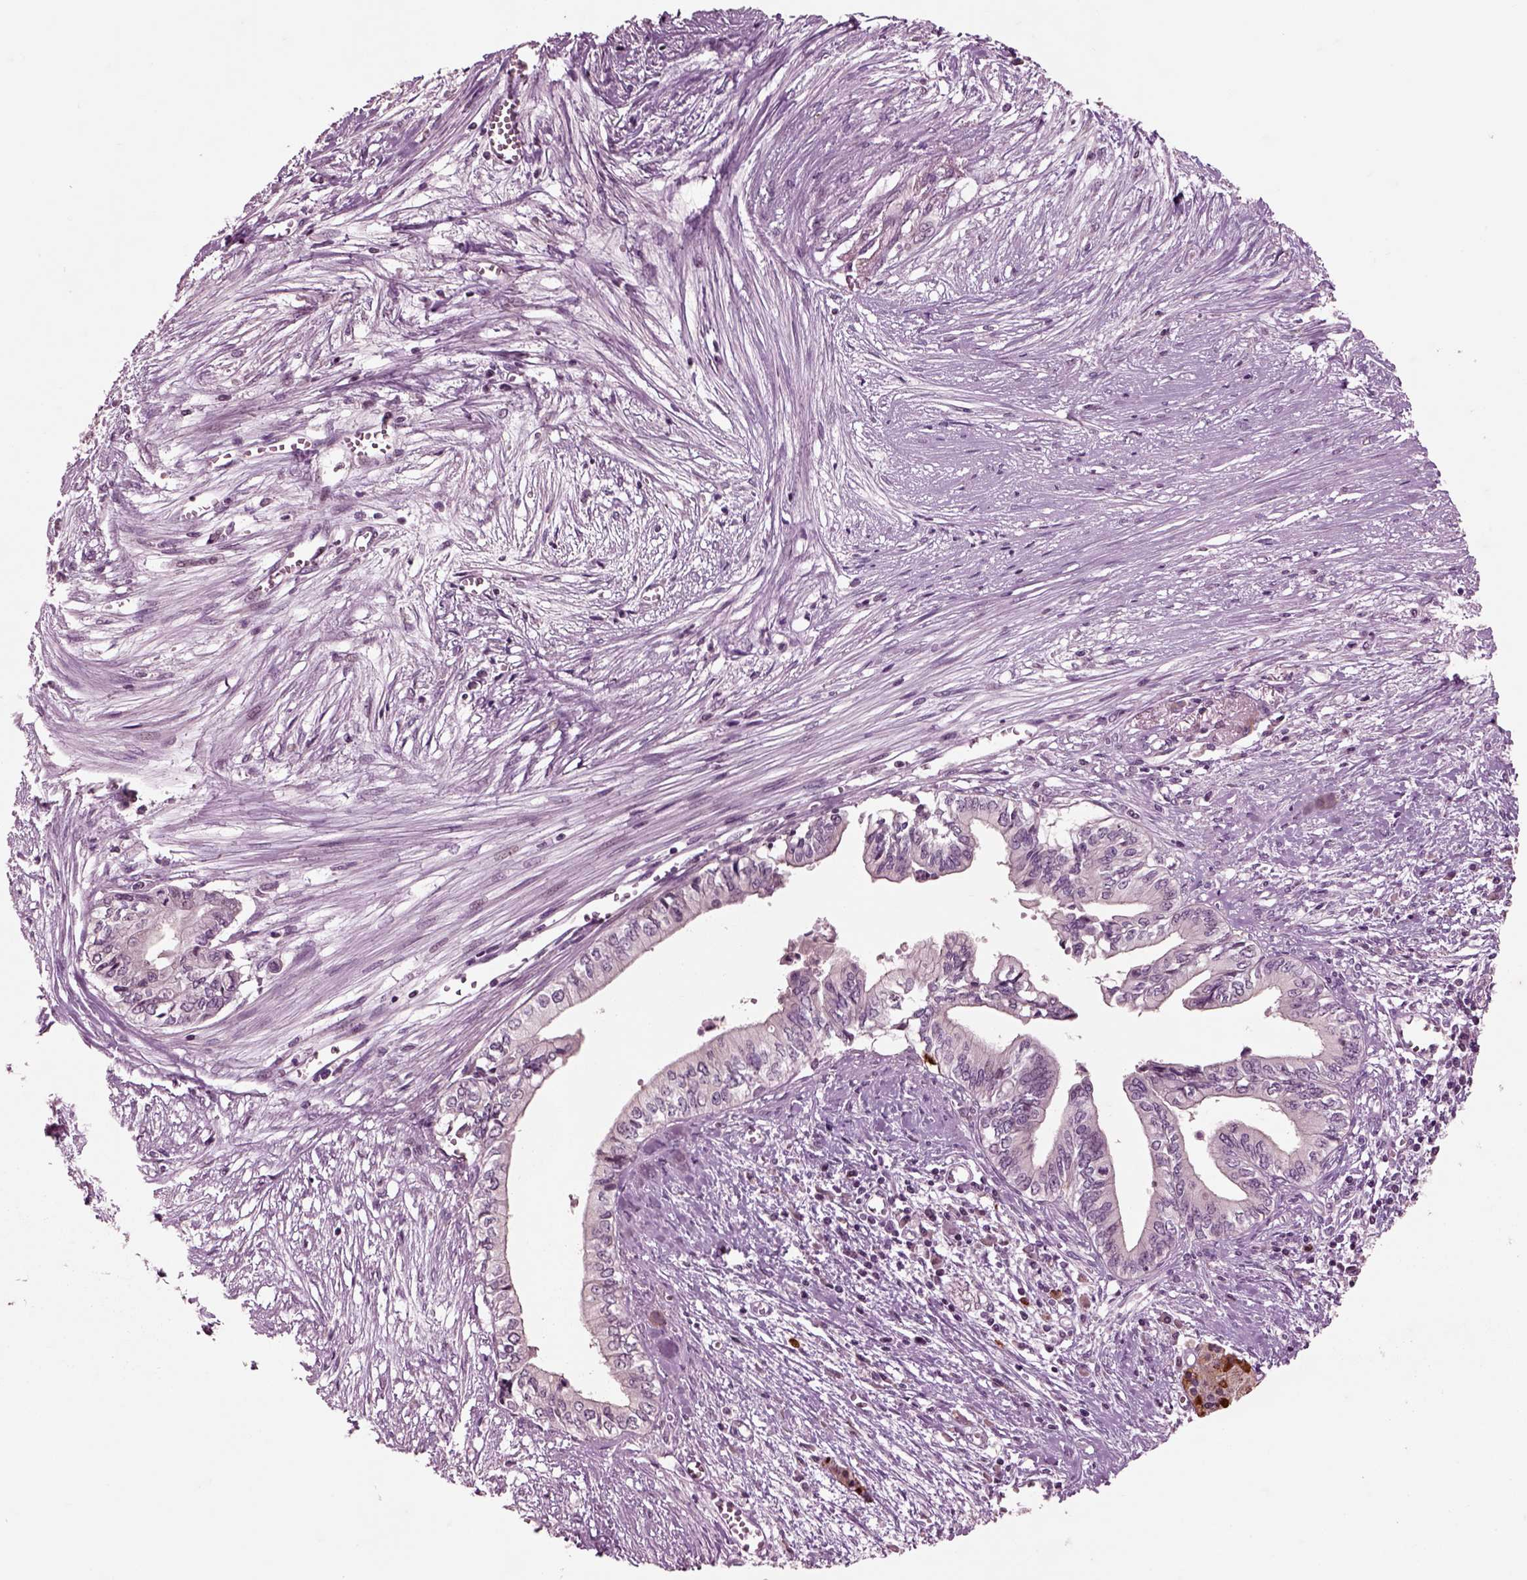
{"staining": {"intensity": "negative", "quantity": "none", "location": "none"}, "tissue": "pancreatic cancer", "cell_type": "Tumor cells", "image_type": "cancer", "snomed": [{"axis": "morphology", "description": "Adenocarcinoma, NOS"}, {"axis": "topography", "description": "Pancreas"}], "caption": "Micrograph shows no protein staining in tumor cells of pancreatic cancer tissue.", "gene": "CHGB", "patient": {"sex": "female", "age": 61}}